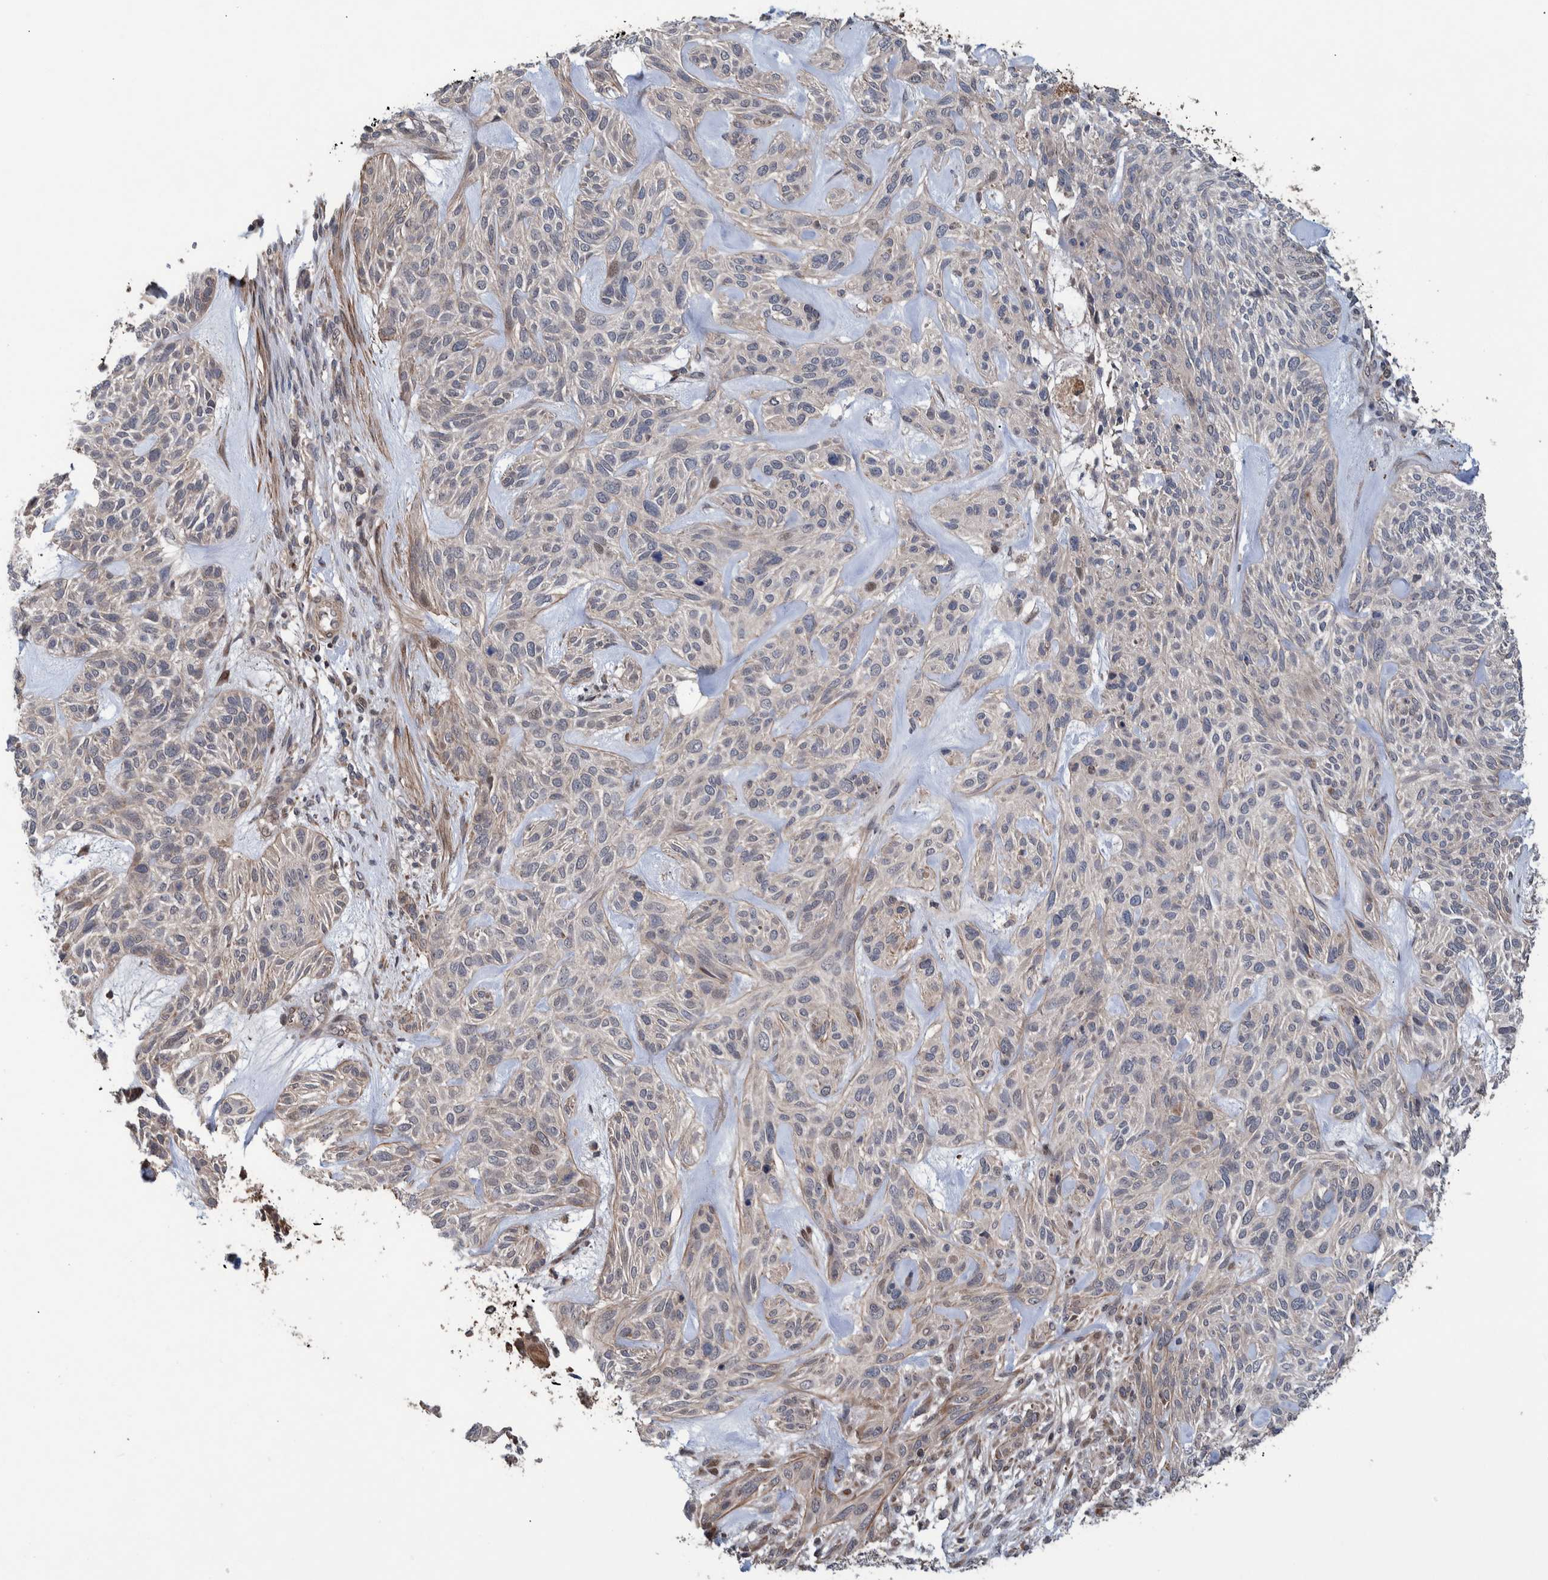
{"staining": {"intensity": "weak", "quantity": "<25%", "location": "cytoplasmic/membranous"}, "tissue": "skin cancer", "cell_type": "Tumor cells", "image_type": "cancer", "snomed": [{"axis": "morphology", "description": "Basal cell carcinoma"}, {"axis": "topography", "description": "Skin"}], "caption": "IHC of basal cell carcinoma (skin) displays no staining in tumor cells. (Brightfield microscopy of DAB immunohistochemistry at high magnification).", "gene": "B3GNTL1", "patient": {"sex": "male", "age": 55}}